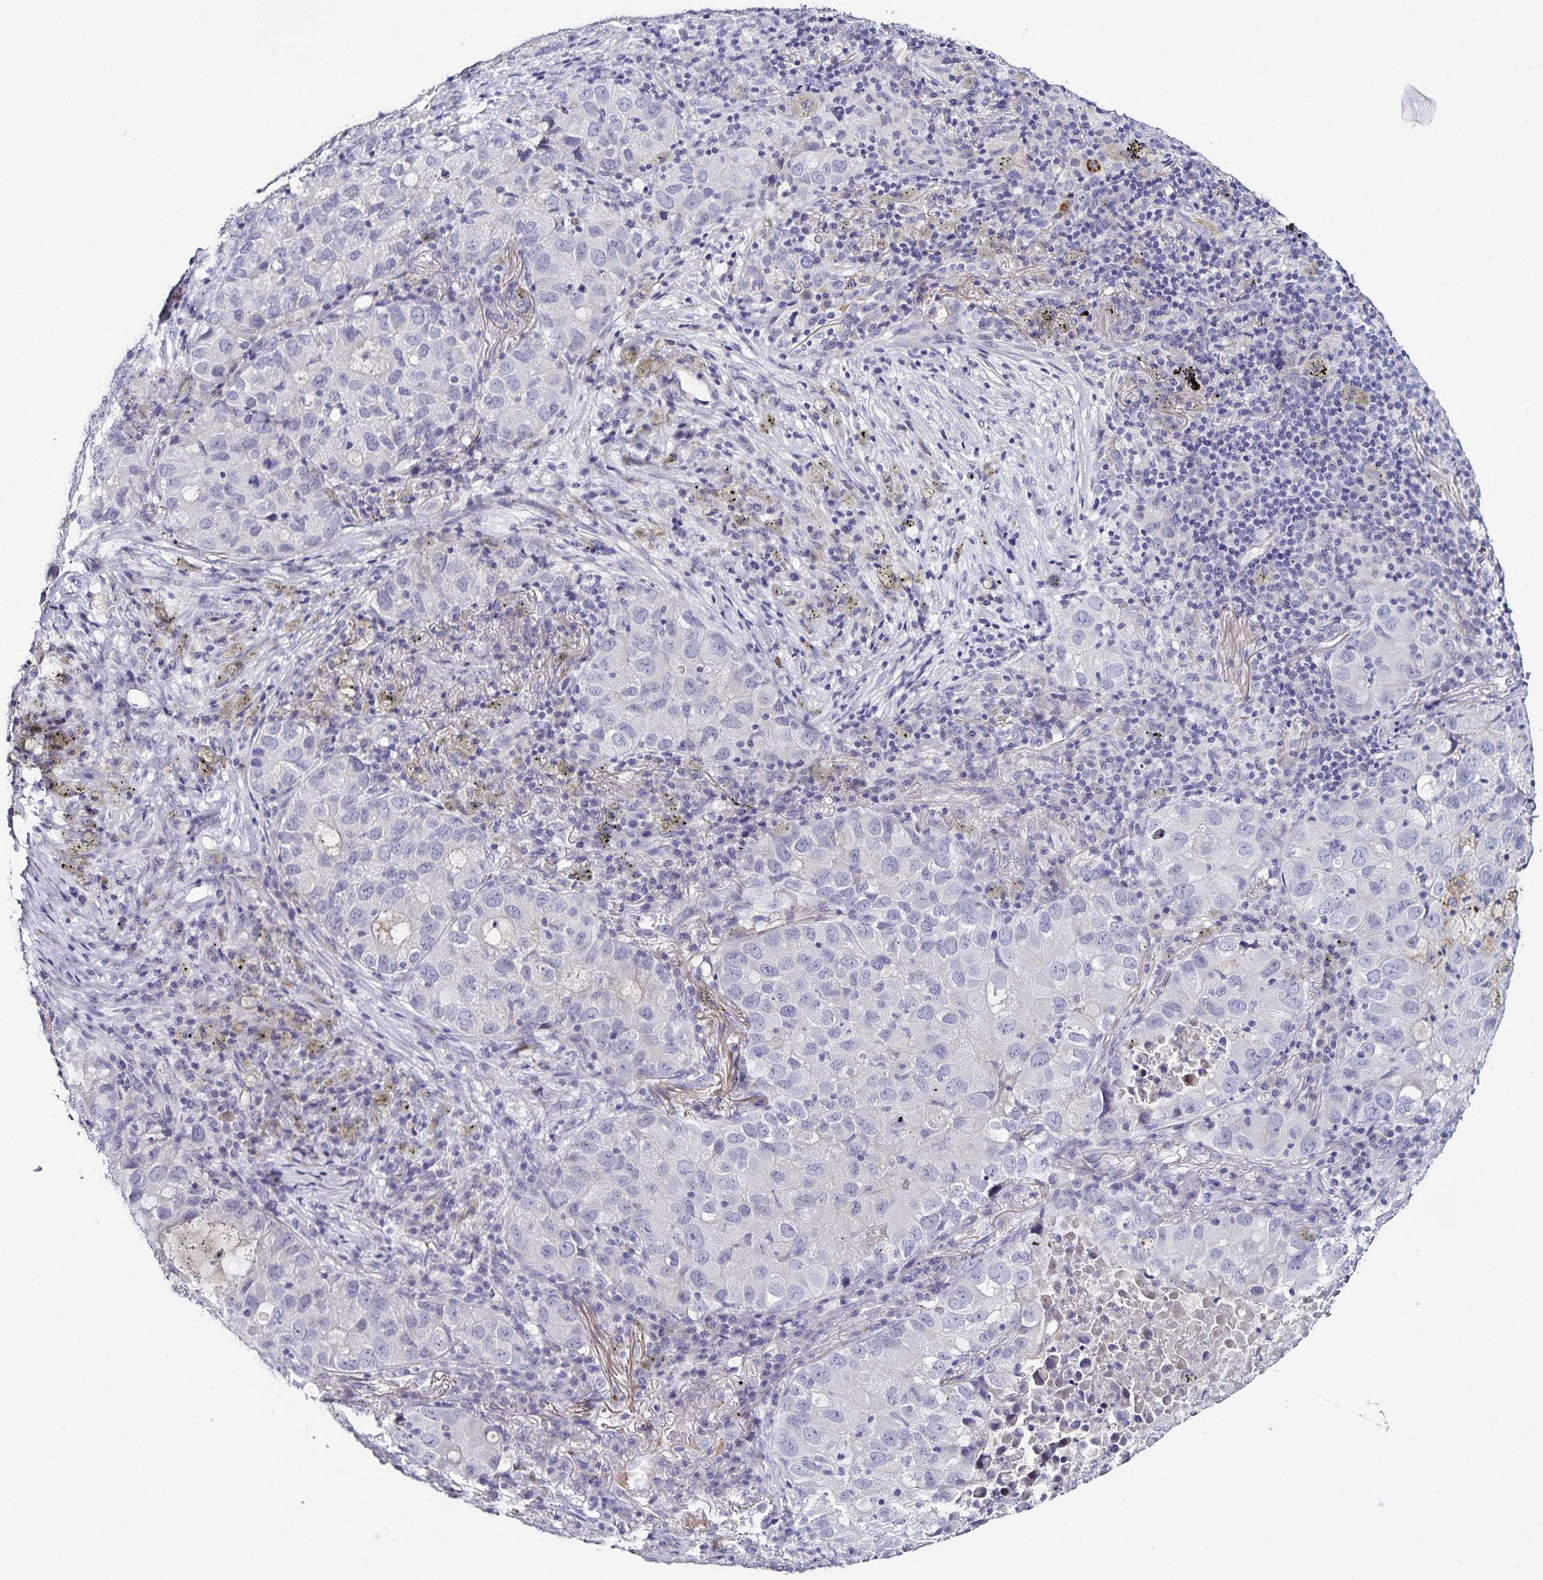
{"staining": {"intensity": "negative", "quantity": "none", "location": "none"}, "tissue": "lung cancer", "cell_type": "Tumor cells", "image_type": "cancer", "snomed": [{"axis": "morphology", "description": "Normal morphology"}, {"axis": "morphology", "description": "Adenocarcinoma, NOS"}, {"axis": "topography", "description": "Lymph node"}, {"axis": "topography", "description": "Lung"}], "caption": "A high-resolution micrograph shows immunohistochemistry (IHC) staining of adenocarcinoma (lung), which demonstrates no significant staining in tumor cells.", "gene": "TTR", "patient": {"sex": "female", "age": 51}}